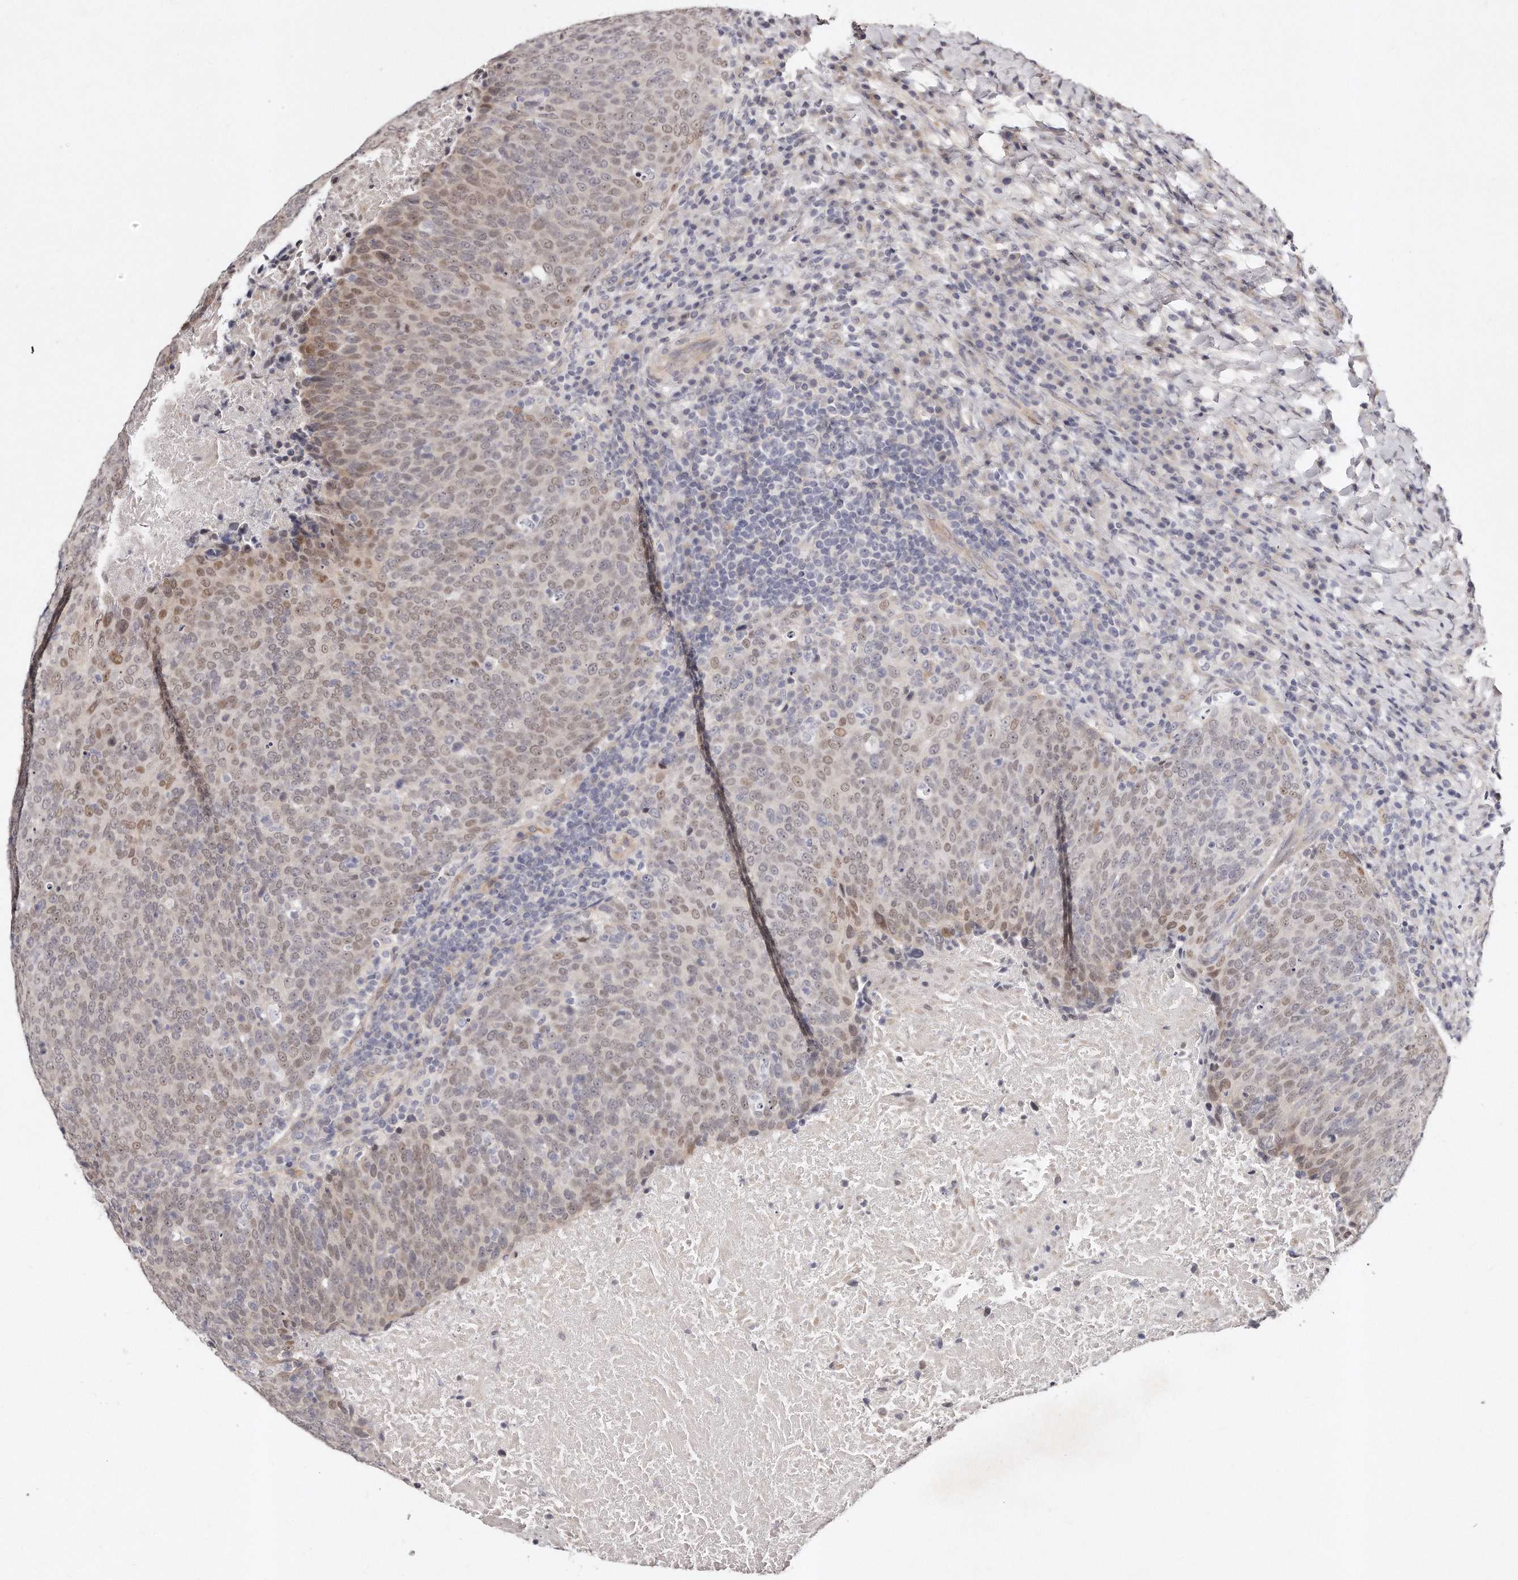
{"staining": {"intensity": "weak", "quantity": "25%-75%", "location": "nuclear"}, "tissue": "head and neck cancer", "cell_type": "Tumor cells", "image_type": "cancer", "snomed": [{"axis": "morphology", "description": "Squamous cell carcinoma, NOS"}, {"axis": "morphology", "description": "Squamous cell carcinoma, metastatic, NOS"}, {"axis": "topography", "description": "Lymph node"}, {"axis": "topography", "description": "Head-Neck"}], "caption": "Immunohistochemical staining of head and neck cancer (squamous cell carcinoma) demonstrates low levels of weak nuclear staining in about 25%-75% of tumor cells.", "gene": "CASZ1", "patient": {"sex": "male", "age": 62}}